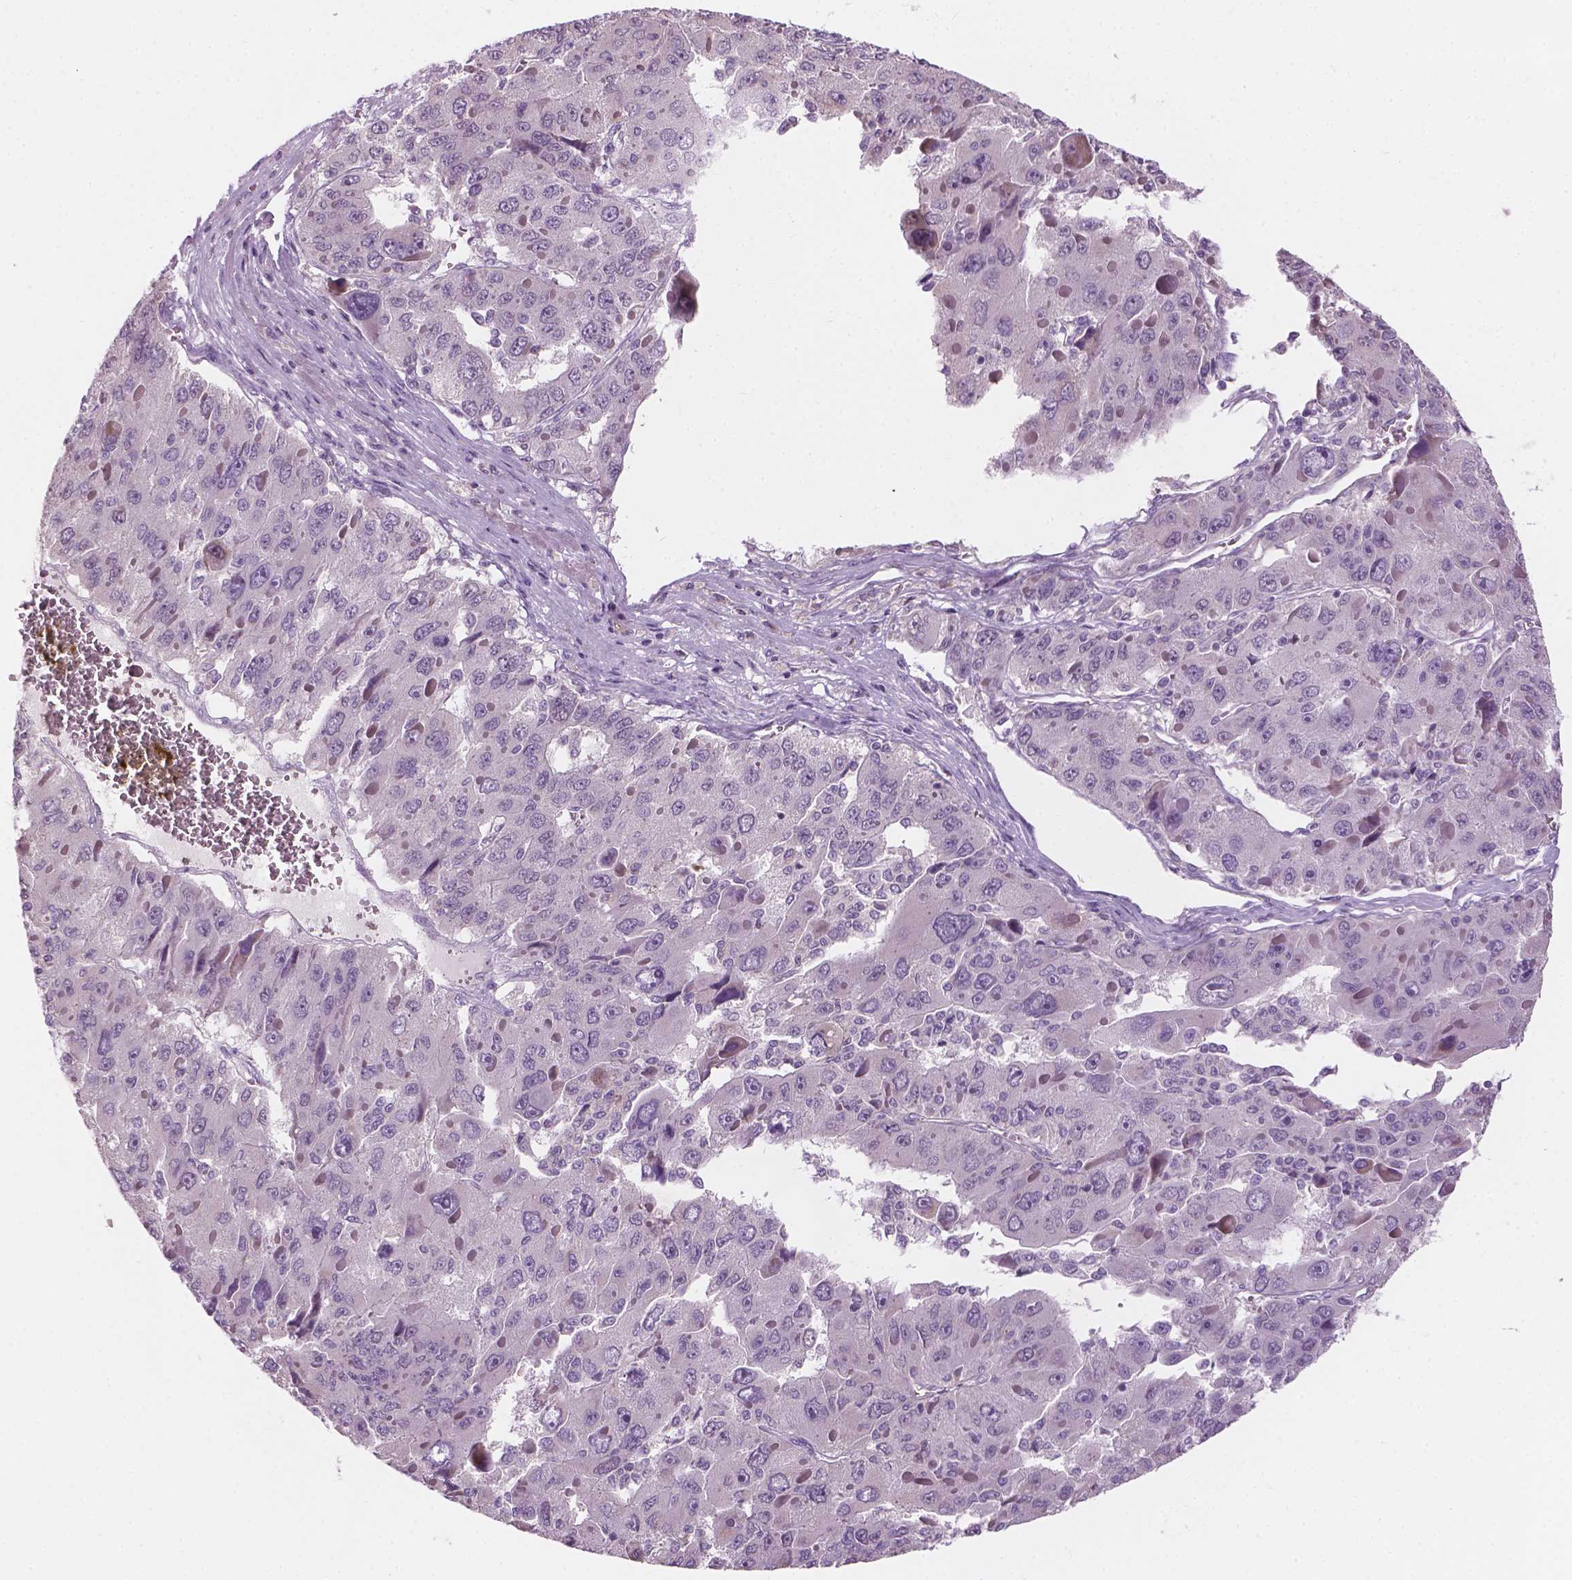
{"staining": {"intensity": "negative", "quantity": "none", "location": "none"}, "tissue": "liver cancer", "cell_type": "Tumor cells", "image_type": "cancer", "snomed": [{"axis": "morphology", "description": "Carcinoma, Hepatocellular, NOS"}, {"axis": "topography", "description": "Liver"}], "caption": "IHC of human liver cancer (hepatocellular carcinoma) demonstrates no positivity in tumor cells.", "gene": "CFAP126", "patient": {"sex": "female", "age": 41}}